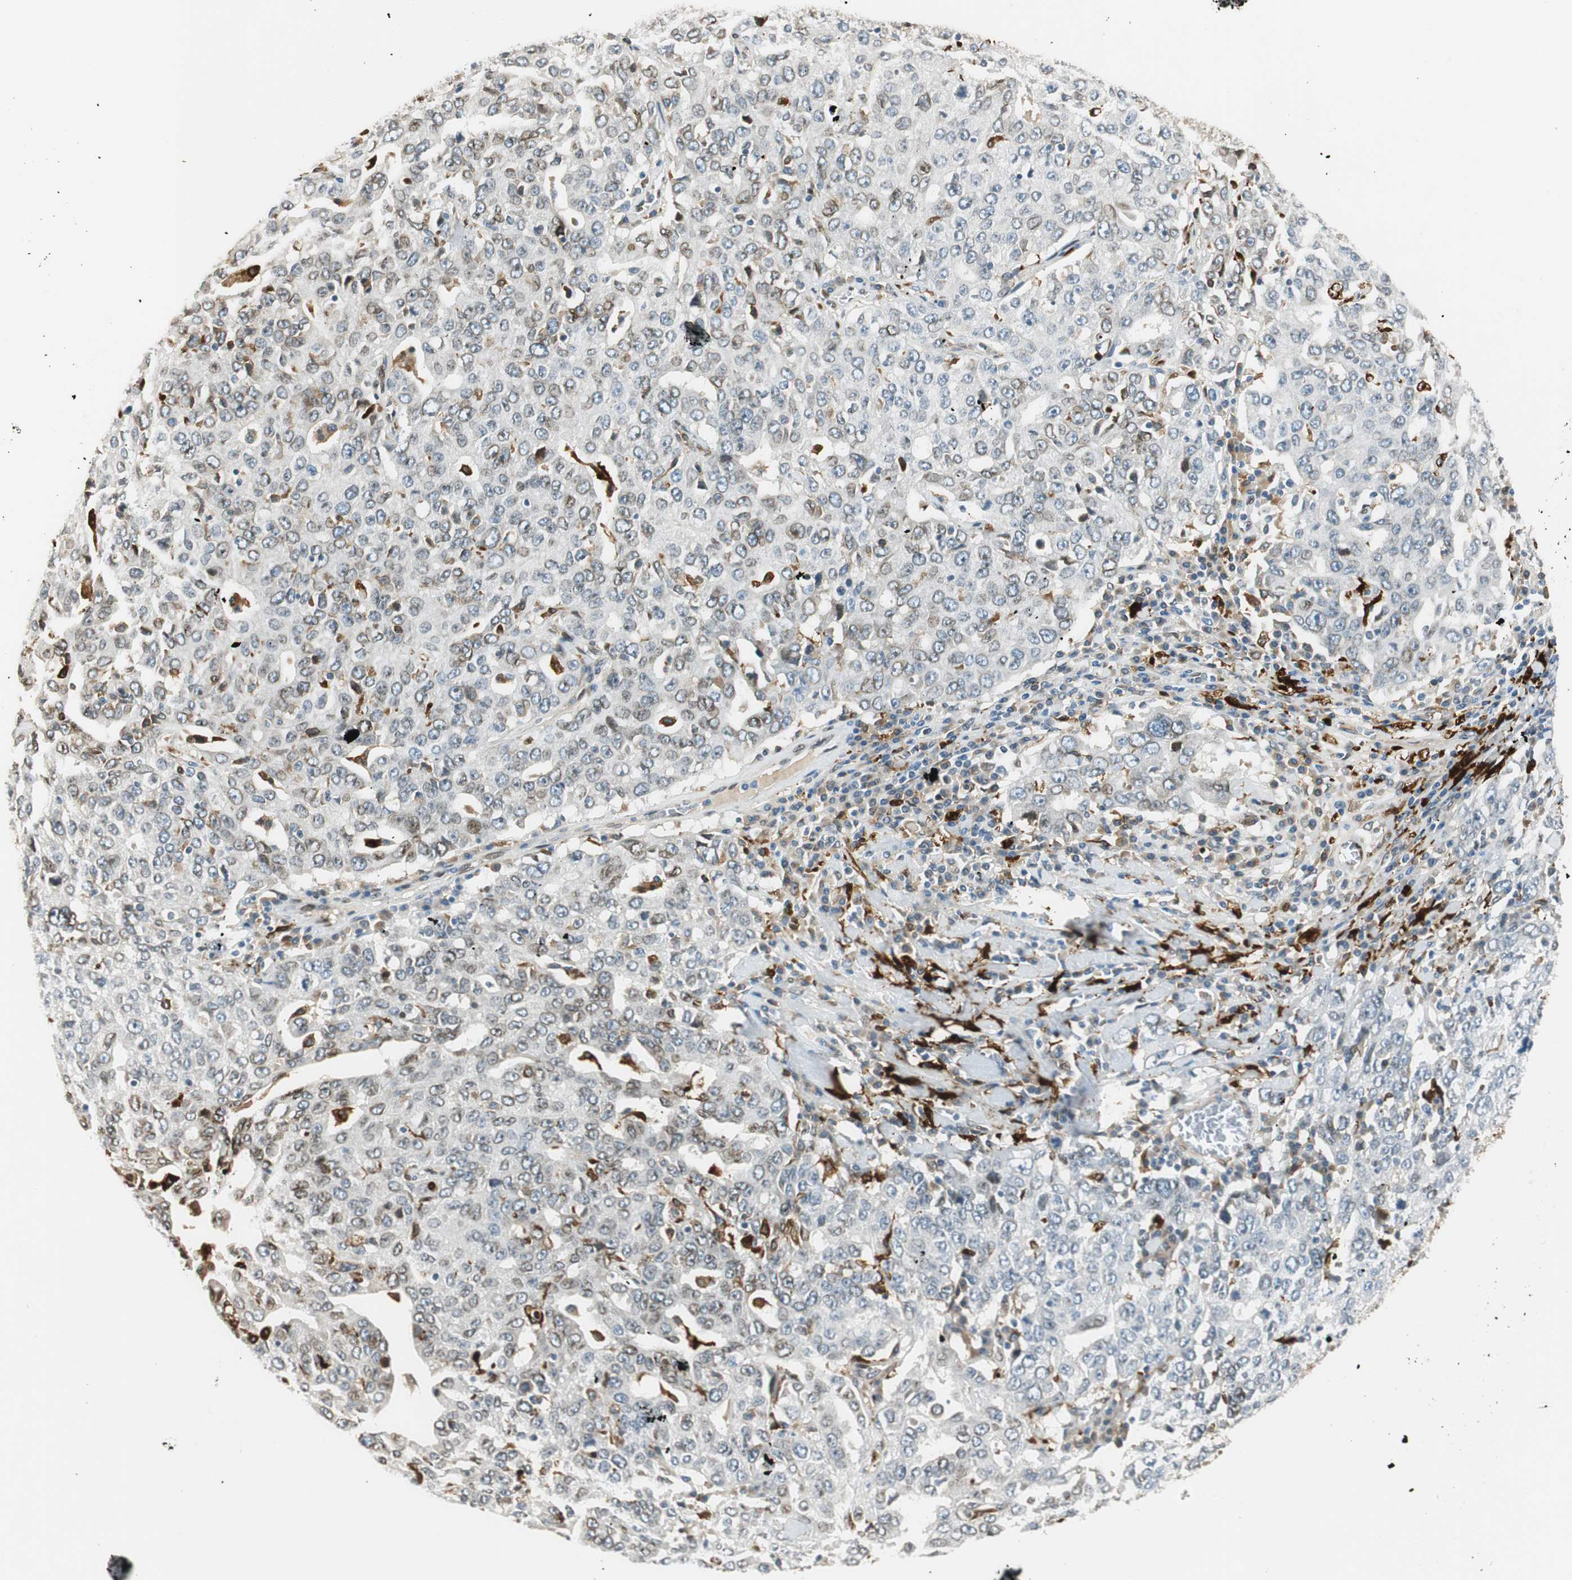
{"staining": {"intensity": "weak", "quantity": "25%-75%", "location": "cytoplasmic/membranous"}, "tissue": "ovarian cancer", "cell_type": "Tumor cells", "image_type": "cancer", "snomed": [{"axis": "morphology", "description": "Carcinoma, endometroid"}, {"axis": "topography", "description": "Ovary"}], "caption": "Immunohistochemistry (IHC) histopathology image of ovarian endometroid carcinoma stained for a protein (brown), which shows low levels of weak cytoplasmic/membranous staining in about 25%-75% of tumor cells.", "gene": "TMEM260", "patient": {"sex": "female", "age": 62}}